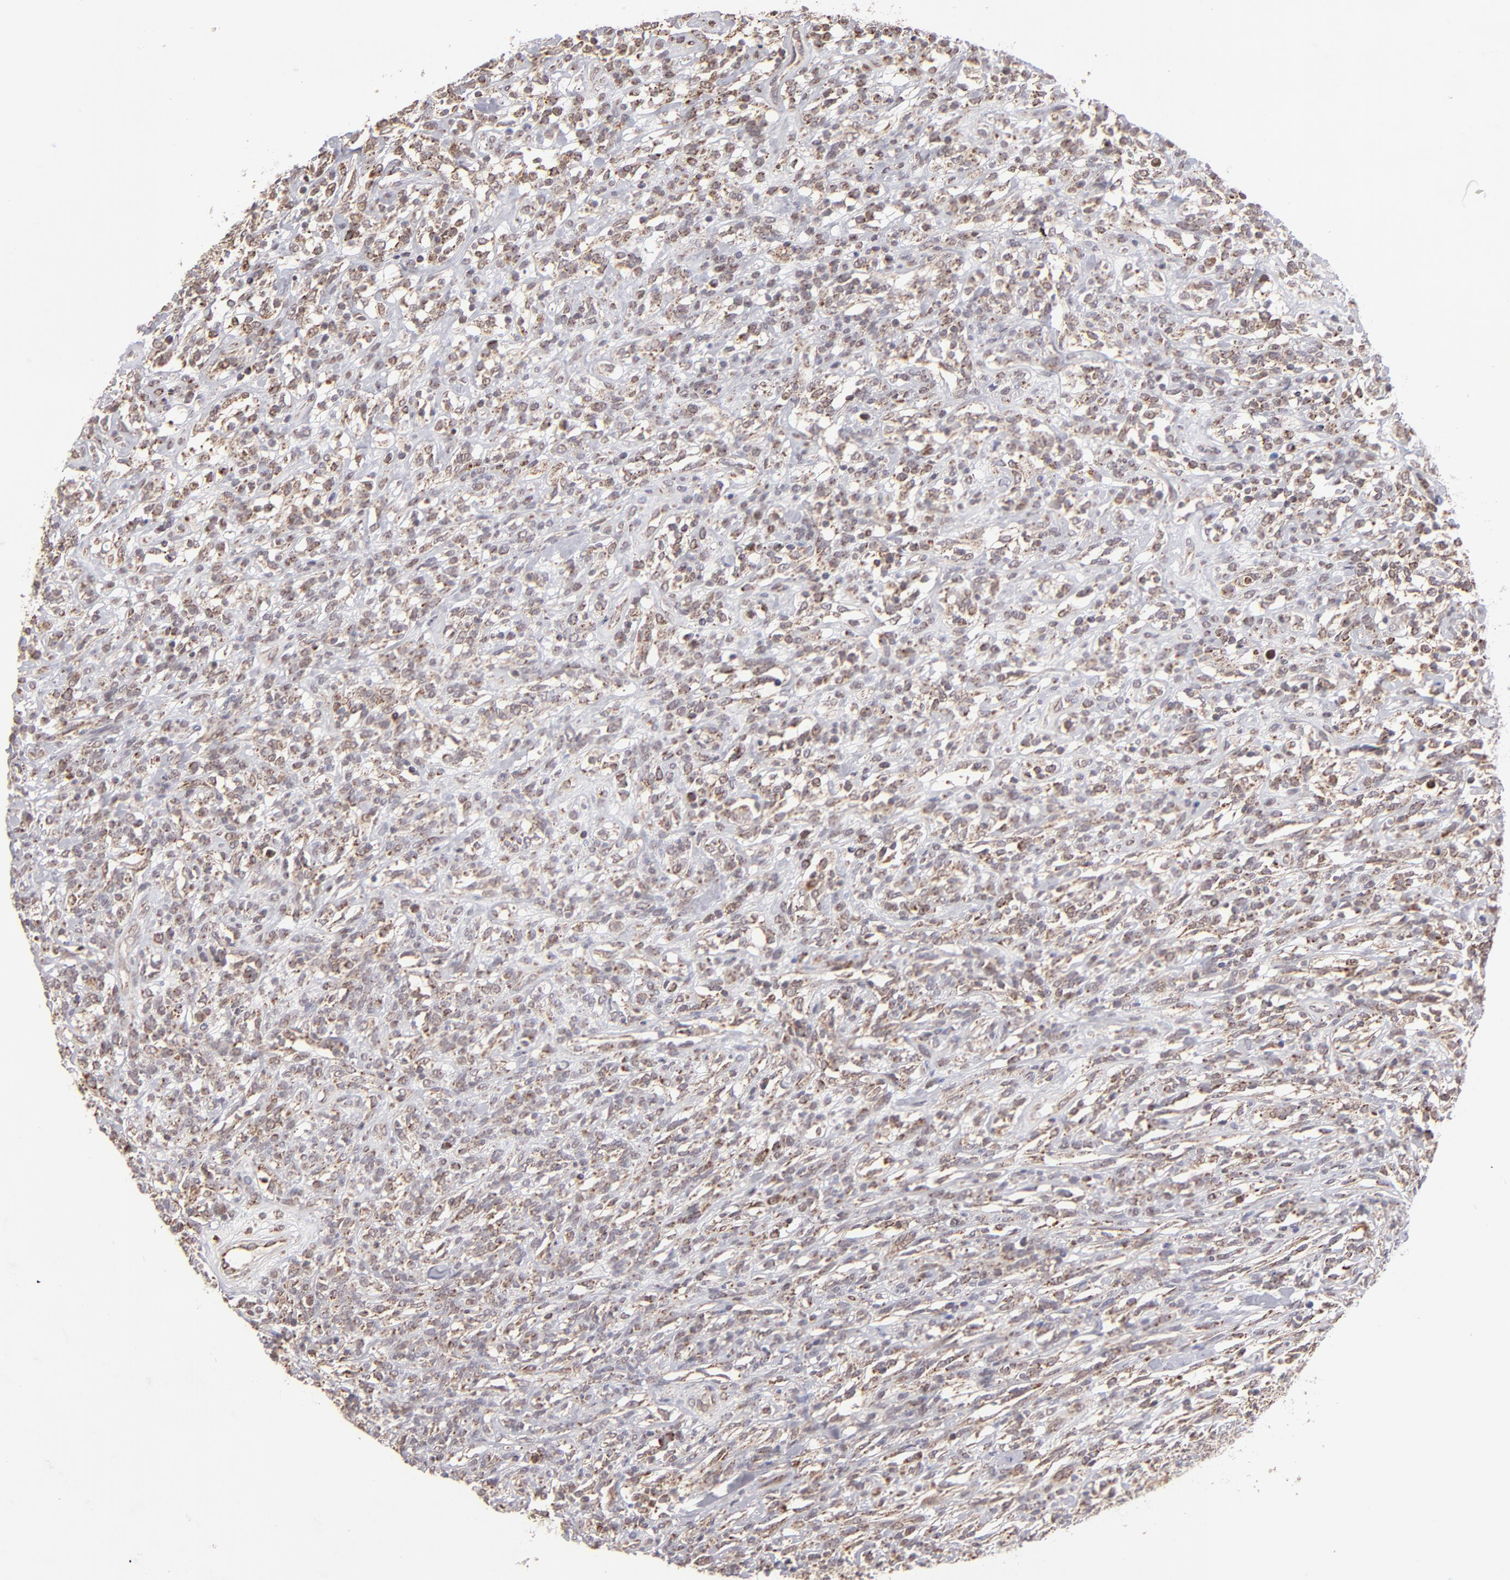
{"staining": {"intensity": "weak", "quantity": "25%-75%", "location": "cytoplasmic/membranous"}, "tissue": "lymphoma", "cell_type": "Tumor cells", "image_type": "cancer", "snomed": [{"axis": "morphology", "description": "Malignant lymphoma, non-Hodgkin's type, High grade"}, {"axis": "topography", "description": "Lymph node"}], "caption": "Immunohistochemistry of malignant lymphoma, non-Hodgkin's type (high-grade) displays low levels of weak cytoplasmic/membranous positivity in about 25%-75% of tumor cells.", "gene": "SLC15A1", "patient": {"sex": "female", "age": 73}}